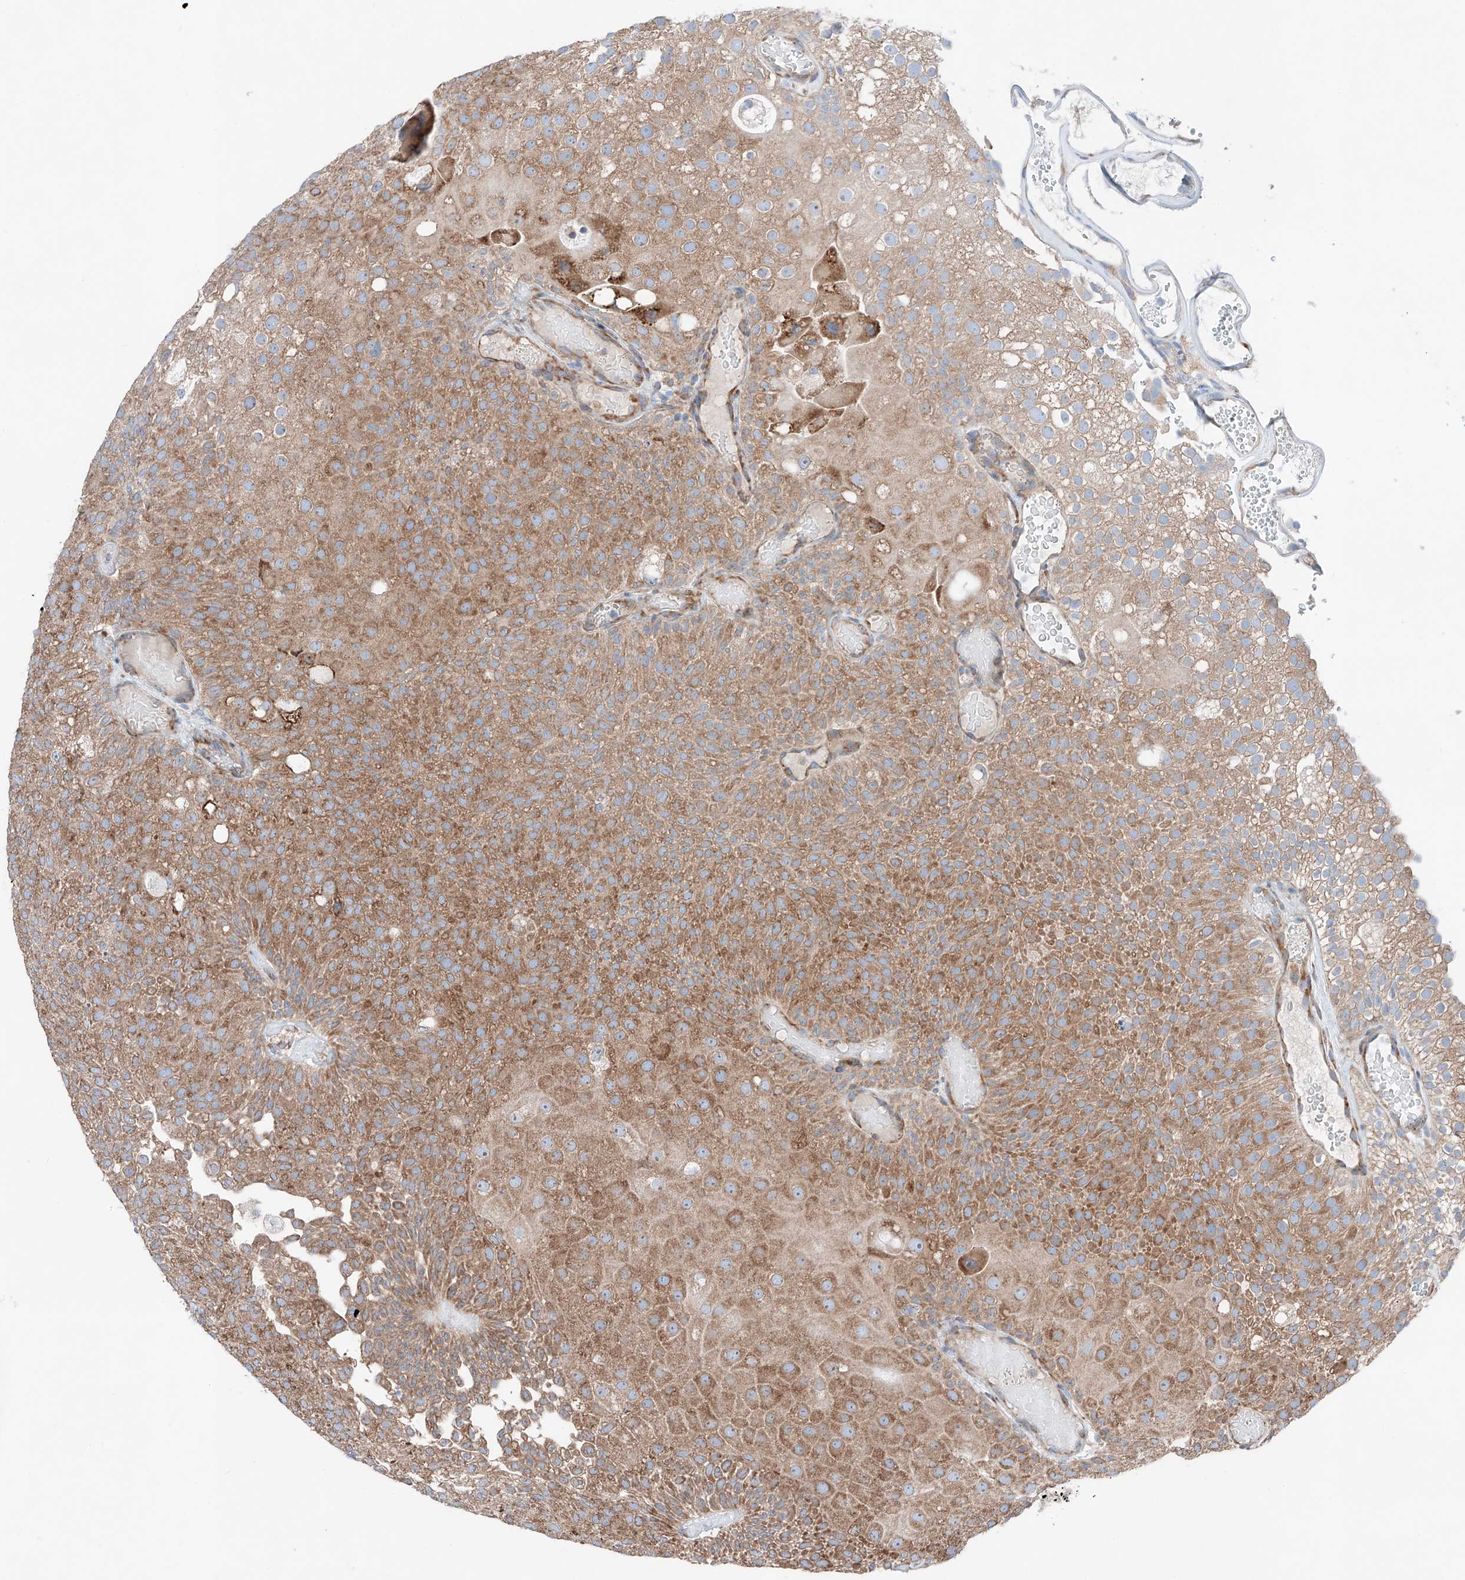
{"staining": {"intensity": "moderate", "quantity": ">75%", "location": "cytoplasmic/membranous"}, "tissue": "urothelial cancer", "cell_type": "Tumor cells", "image_type": "cancer", "snomed": [{"axis": "morphology", "description": "Urothelial carcinoma, Low grade"}, {"axis": "topography", "description": "Urinary bladder"}], "caption": "Urothelial cancer stained with DAB IHC exhibits medium levels of moderate cytoplasmic/membranous expression in about >75% of tumor cells.", "gene": "CRELD1", "patient": {"sex": "male", "age": 78}}